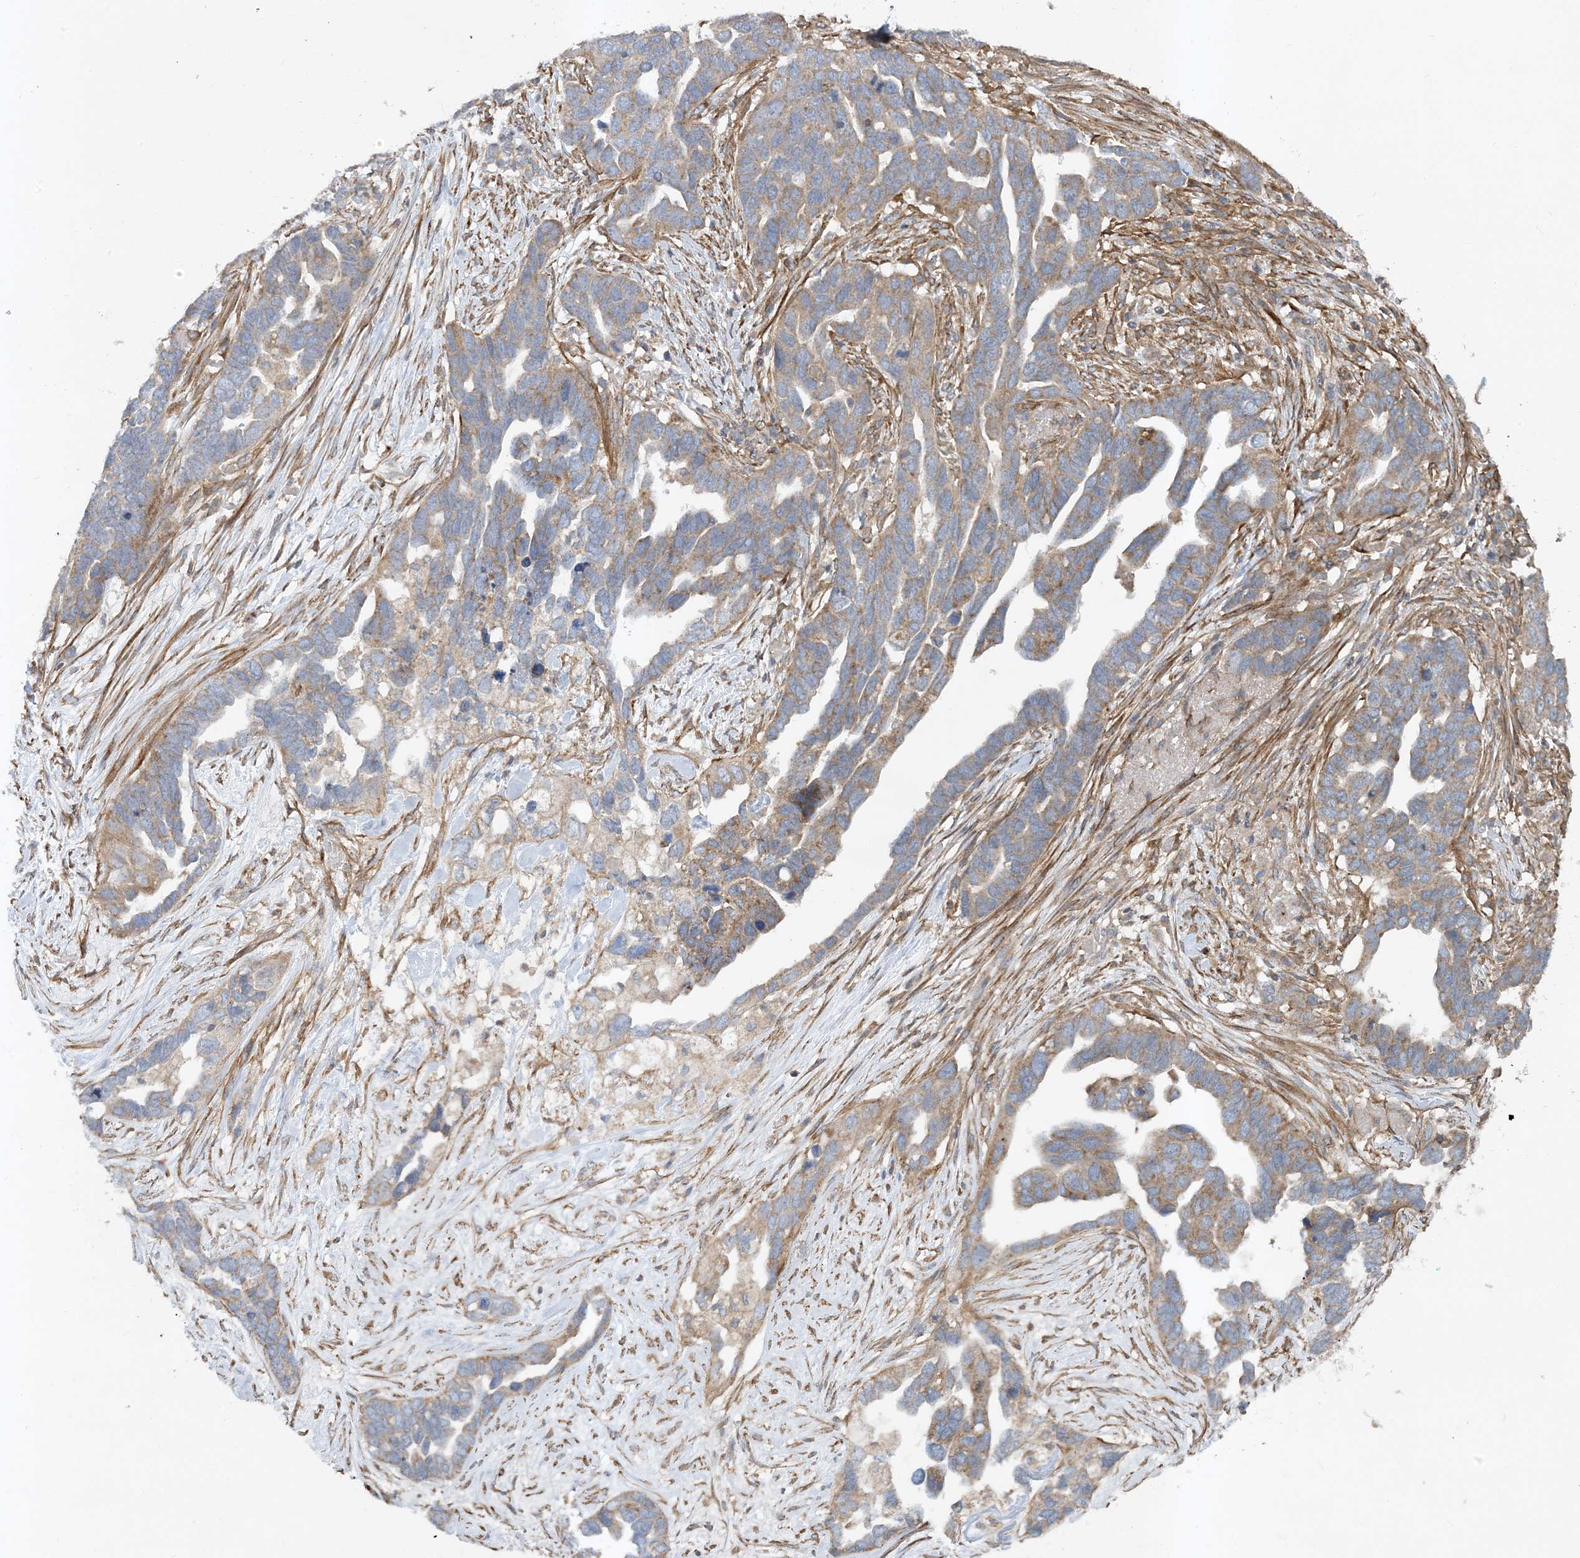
{"staining": {"intensity": "moderate", "quantity": "25%-75%", "location": "cytoplasmic/membranous"}, "tissue": "ovarian cancer", "cell_type": "Tumor cells", "image_type": "cancer", "snomed": [{"axis": "morphology", "description": "Cystadenocarcinoma, serous, NOS"}, {"axis": "topography", "description": "Ovary"}], "caption": "Immunohistochemical staining of human serous cystadenocarcinoma (ovarian) demonstrates medium levels of moderate cytoplasmic/membranous expression in approximately 25%-75% of tumor cells. The protein is stained brown, and the nuclei are stained in blue (DAB IHC with brightfield microscopy, high magnification).", "gene": "LEXM", "patient": {"sex": "female", "age": 54}}